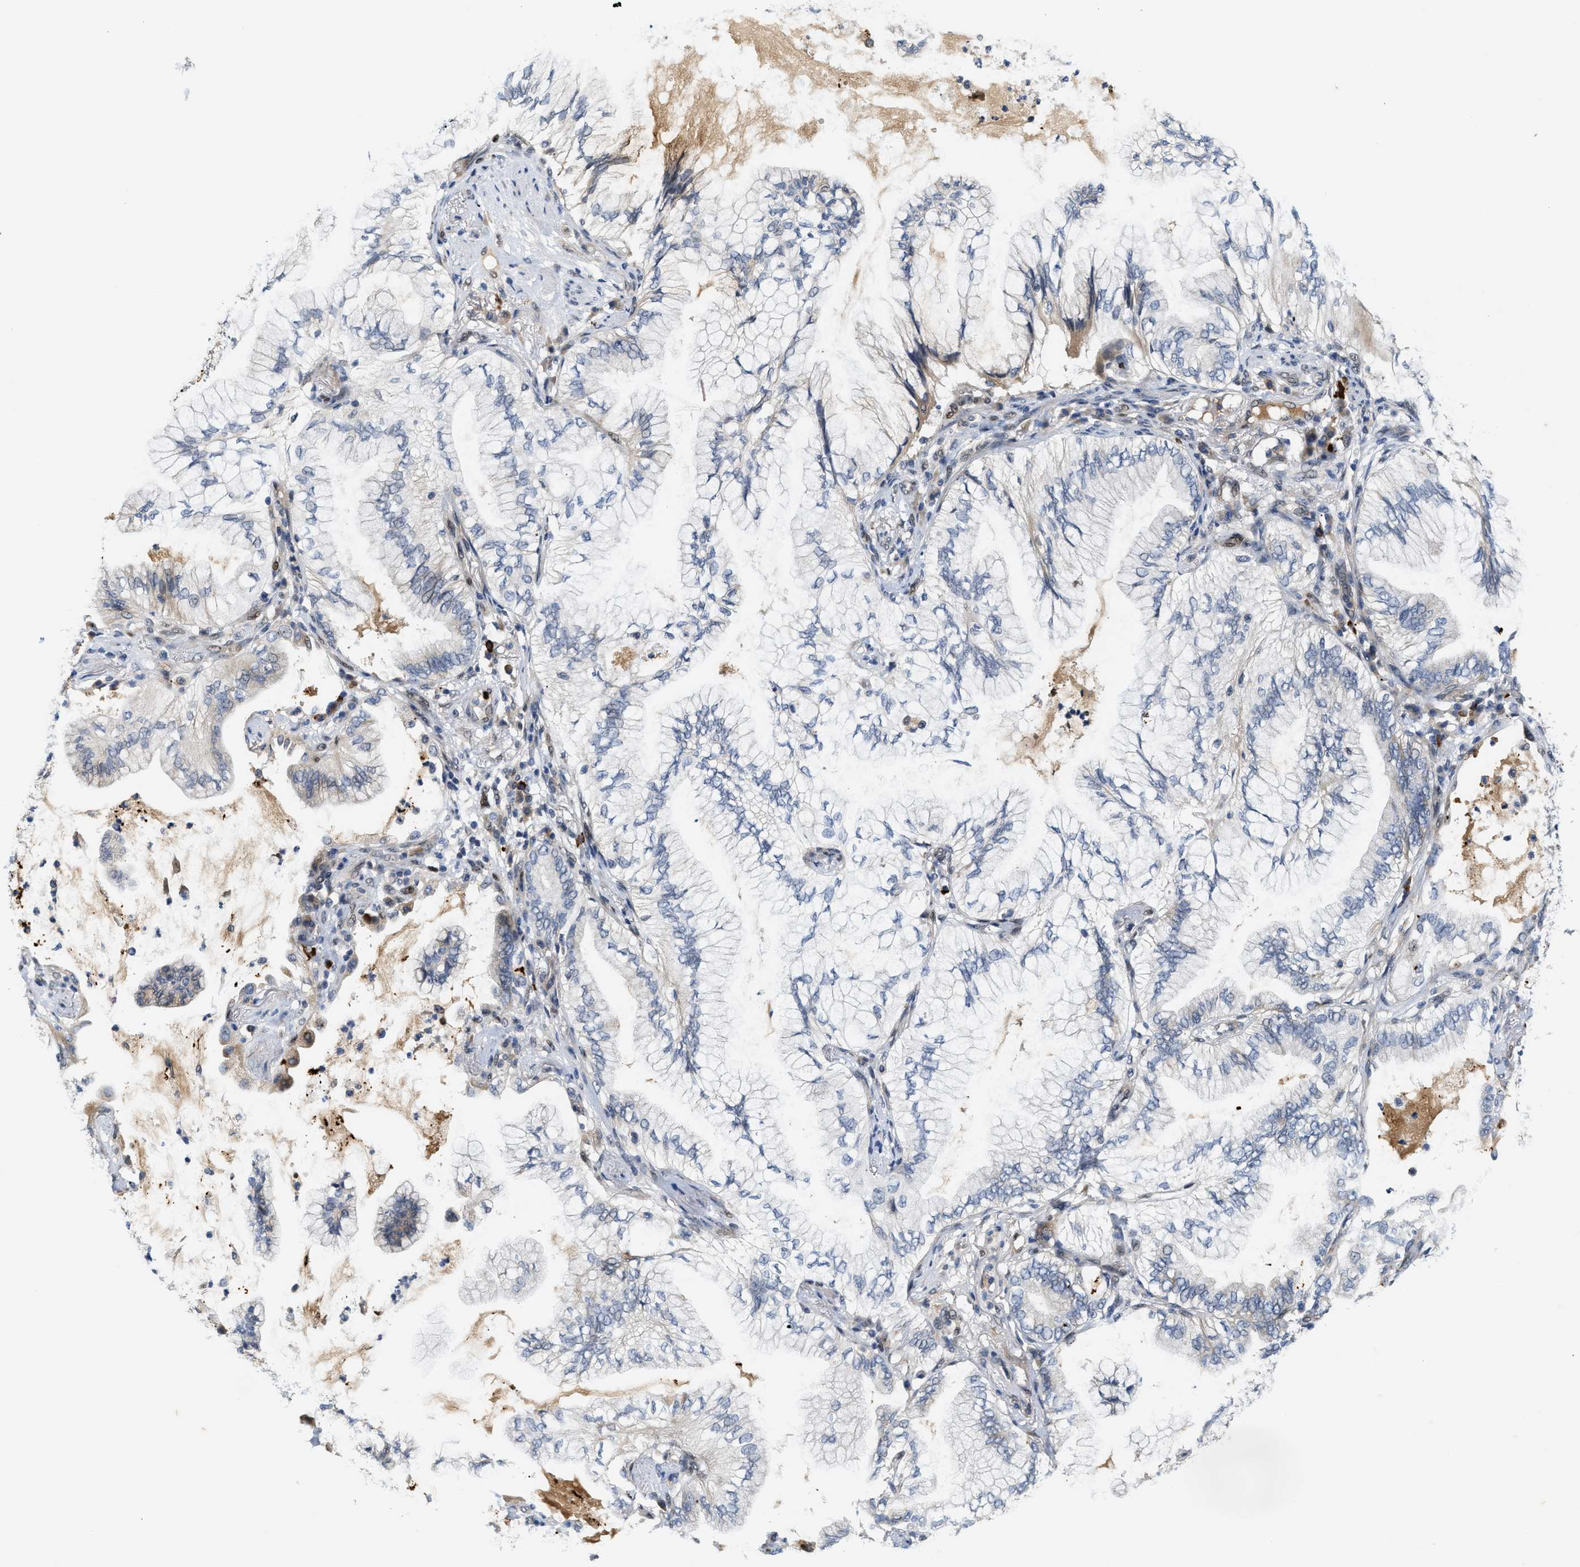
{"staining": {"intensity": "weak", "quantity": "<25%", "location": "cytoplasmic/membranous"}, "tissue": "lung cancer", "cell_type": "Tumor cells", "image_type": "cancer", "snomed": [{"axis": "morphology", "description": "Normal tissue, NOS"}, {"axis": "morphology", "description": "Adenocarcinoma, NOS"}, {"axis": "topography", "description": "Bronchus"}, {"axis": "topography", "description": "Lung"}], "caption": "Immunohistochemistry image of human lung adenocarcinoma stained for a protein (brown), which reveals no staining in tumor cells.", "gene": "TCF4", "patient": {"sex": "female", "age": 70}}